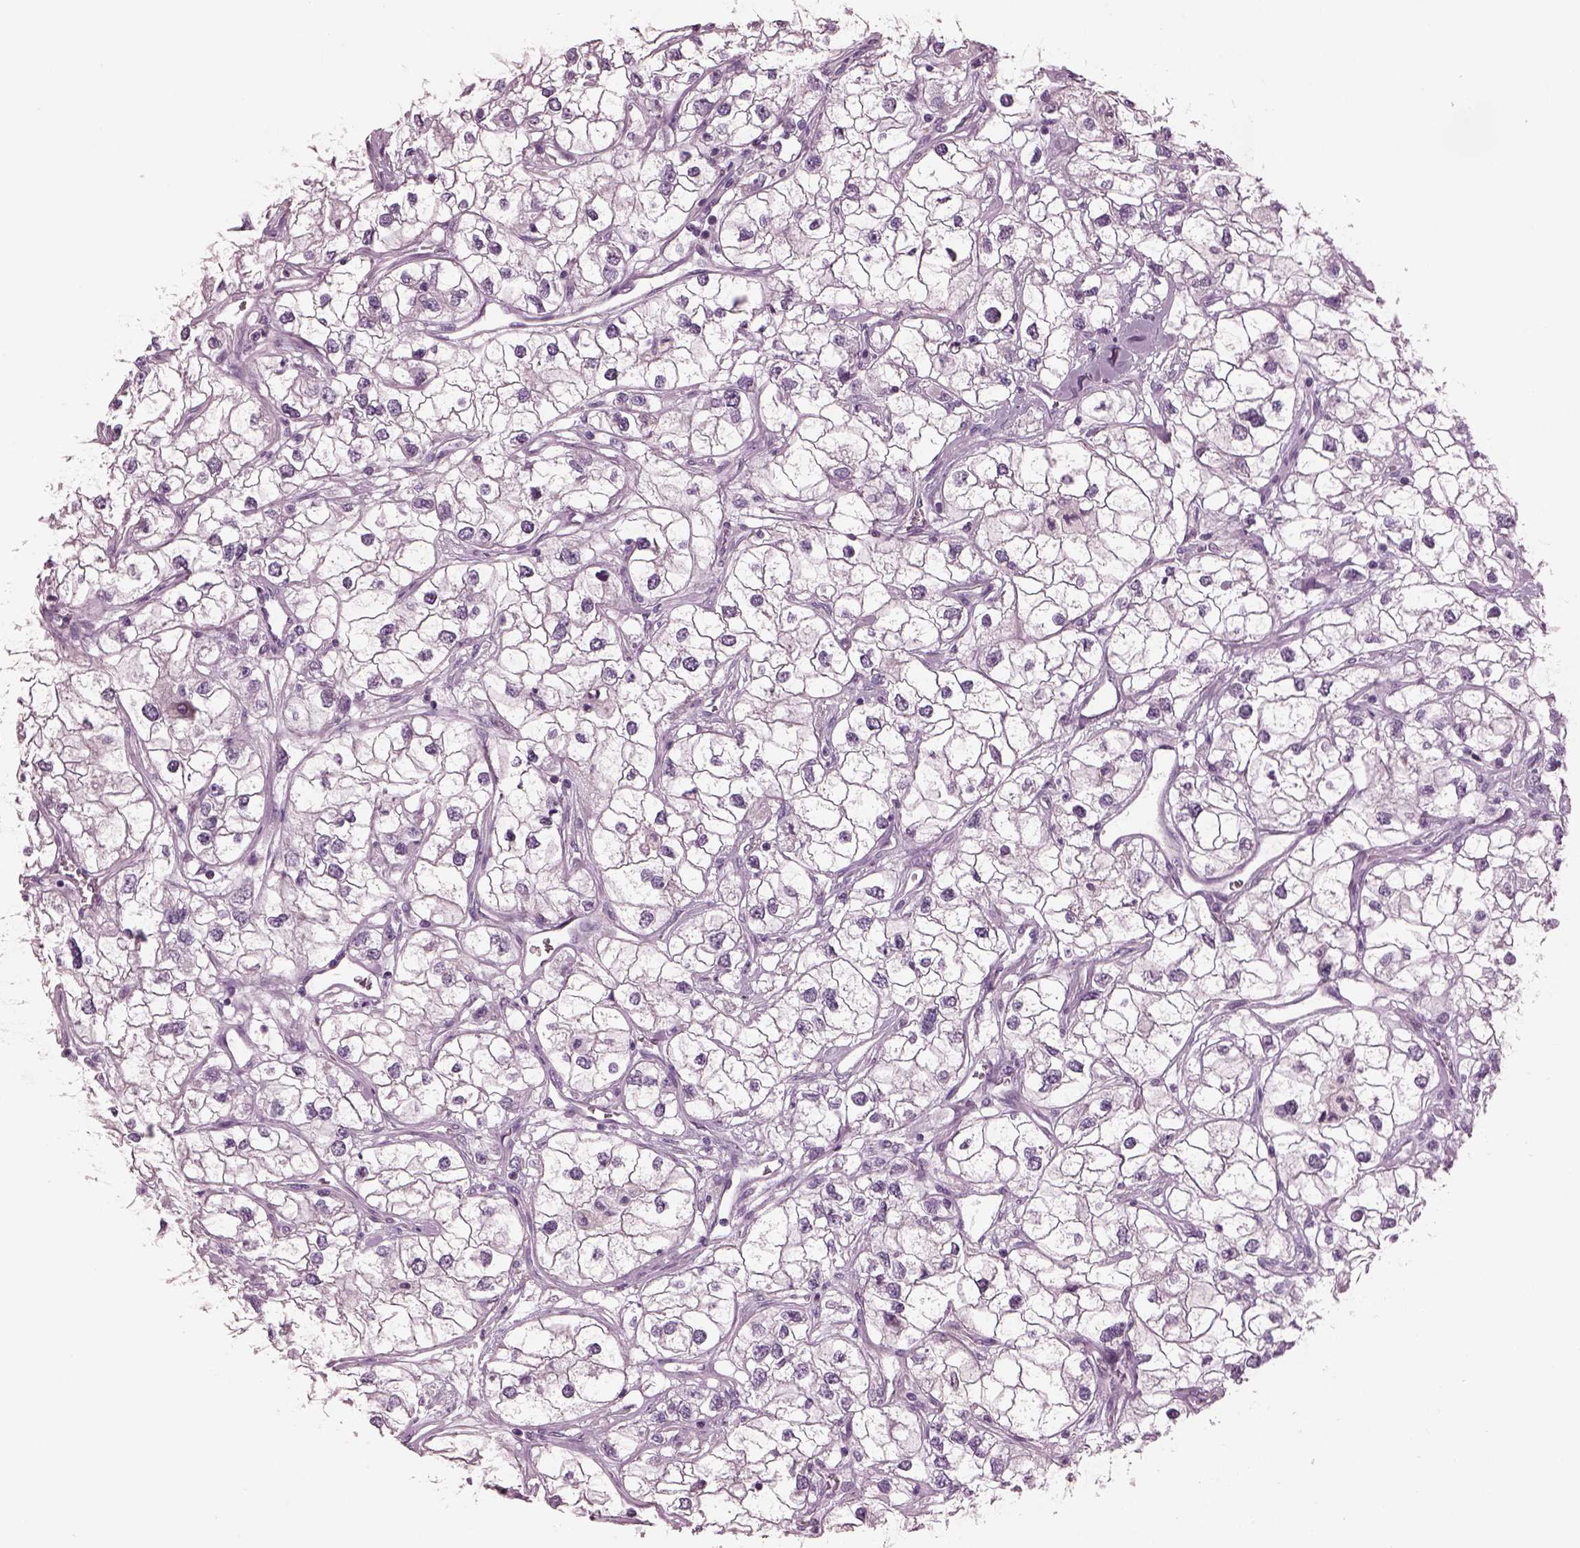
{"staining": {"intensity": "negative", "quantity": "none", "location": "none"}, "tissue": "renal cancer", "cell_type": "Tumor cells", "image_type": "cancer", "snomed": [{"axis": "morphology", "description": "Adenocarcinoma, NOS"}, {"axis": "topography", "description": "Kidney"}], "caption": "Tumor cells show no significant positivity in adenocarcinoma (renal).", "gene": "CYLC1", "patient": {"sex": "male", "age": 59}}